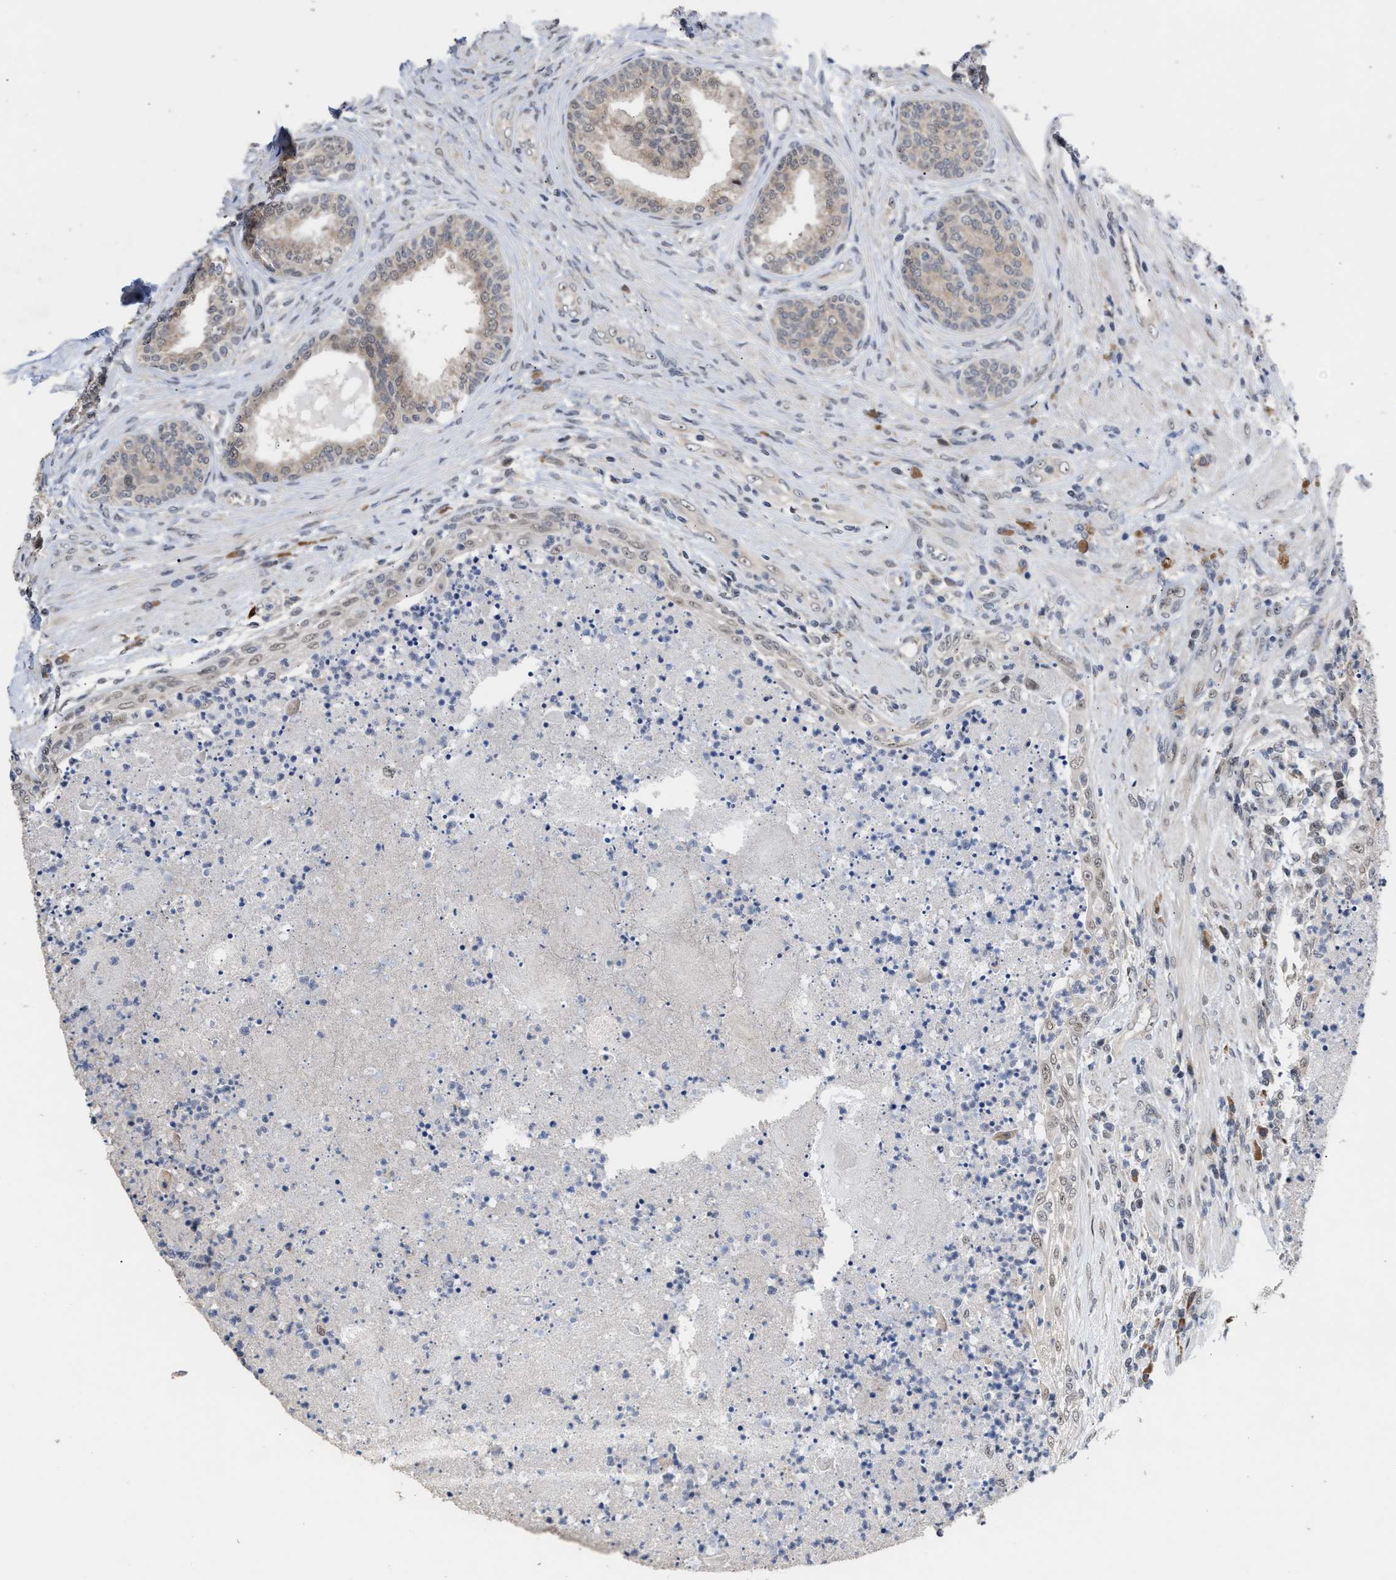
{"staining": {"intensity": "weak", "quantity": ">75%", "location": "cytoplasmic/membranous"}, "tissue": "prostate", "cell_type": "Glandular cells", "image_type": "normal", "snomed": [{"axis": "morphology", "description": "Normal tissue, NOS"}, {"axis": "topography", "description": "Prostate"}], "caption": "DAB (3,3'-diaminobenzidine) immunohistochemical staining of unremarkable prostate exhibits weak cytoplasmic/membranous protein expression in about >75% of glandular cells. The staining is performed using DAB (3,3'-diaminobenzidine) brown chromogen to label protein expression. The nuclei are counter-stained blue using hematoxylin.", "gene": "MKNK2", "patient": {"sex": "male", "age": 76}}